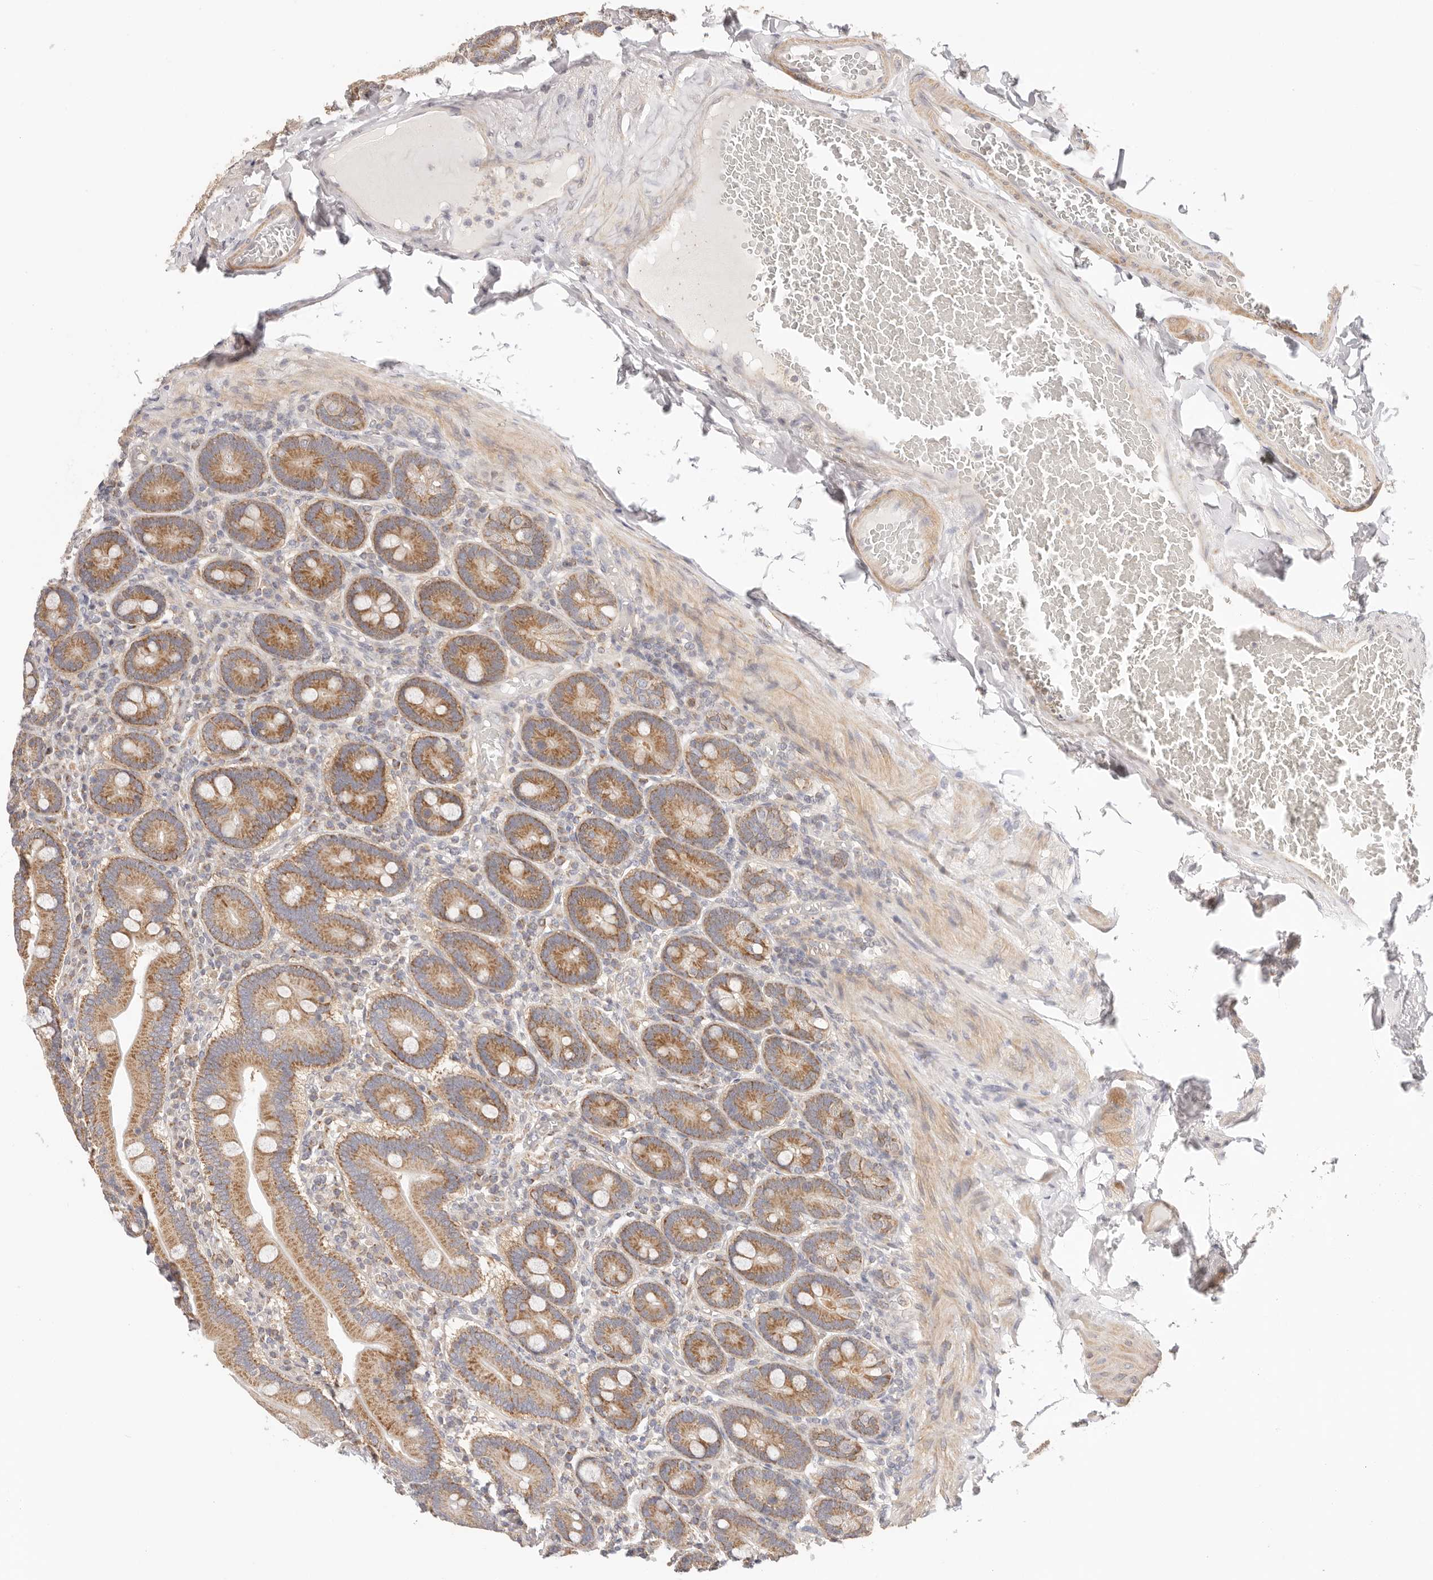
{"staining": {"intensity": "moderate", "quantity": ">75%", "location": "cytoplasmic/membranous"}, "tissue": "duodenum", "cell_type": "Glandular cells", "image_type": "normal", "snomed": [{"axis": "morphology", "description": "Normal tissue, NOS"}, {"axis": "topography", "description": "Duodenum"}], "caption": "Benign duodenum shows moderate cytoplasmic/membranous expression in about >75% of glandular cells, visualized by immunohistochemistry. Using DAB (brown) and hematoxylin (blue) stains, captured at high magnification using brightfield microscopy.", "gene": "KCMF1", "patient": {"sex": "female", "age": 62}}